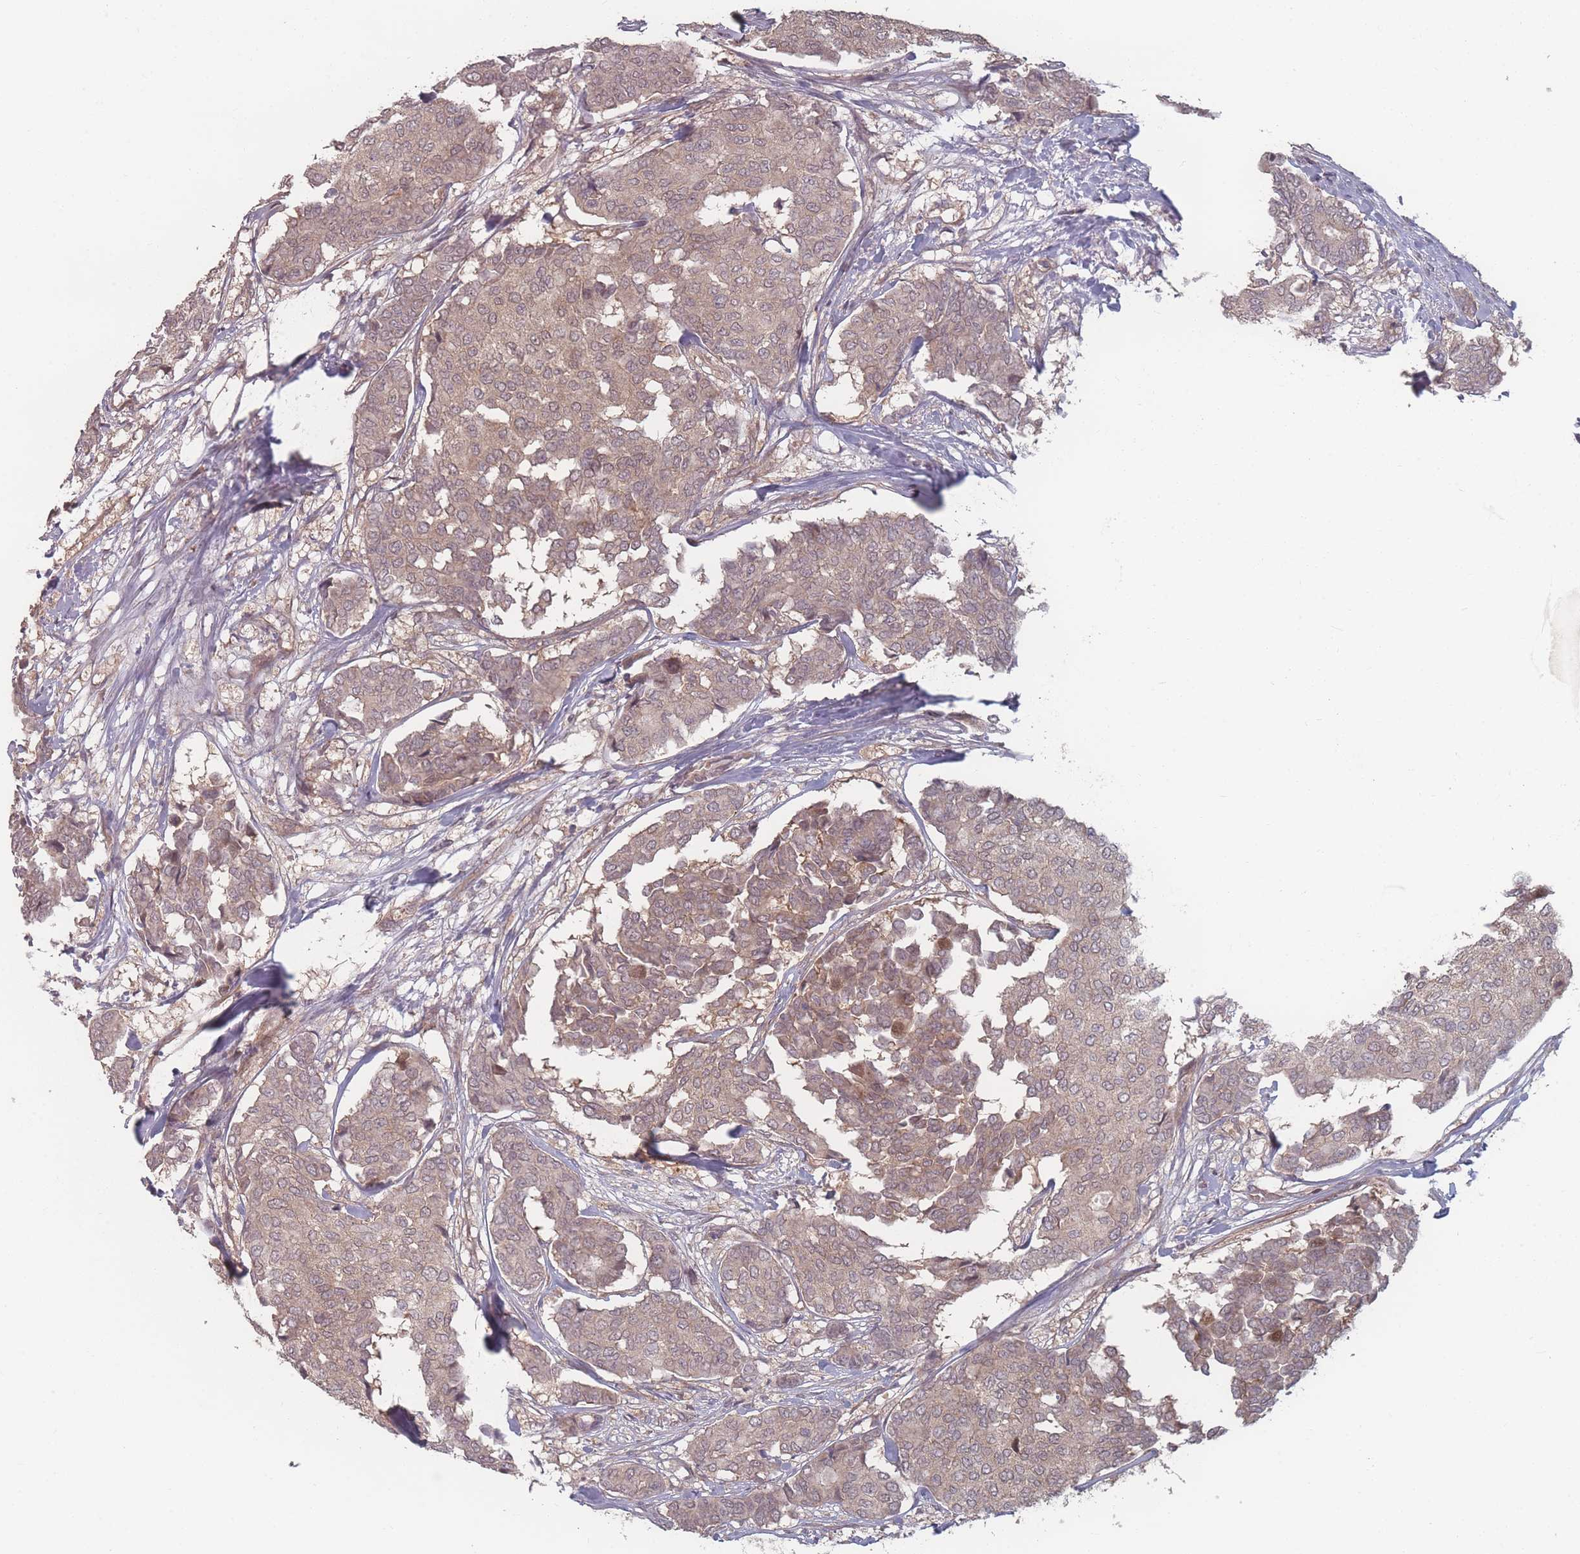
{"staining": {"intensity": "weak", "quantity": ">75%", "location": "cytoplasmic/membranous"}, "tissue": "breast cancer", "cell_type": "Tumor cells", "image_type": "cancer", "snomed": [{"axis": "morphology", "description": "Duct carcinoma"}, {"axis": "topography", "description": "Breast"}], "caption": "Immunohistochemistry (IHC) staining of breast cancer, which reveals low levels of weak cytoplasmic/membranous staining in approximately >75% of tumor cells indicating weak cytoplasmic/membranous protein positivity. The staining was performed using DAB (3,3'-diaminobenzidine) (brown) for protein detection and nuclei were counterstained in hematoxylin (blue).", "gene": "HAGH", "patient": {"sex": "female", "age": 75}}